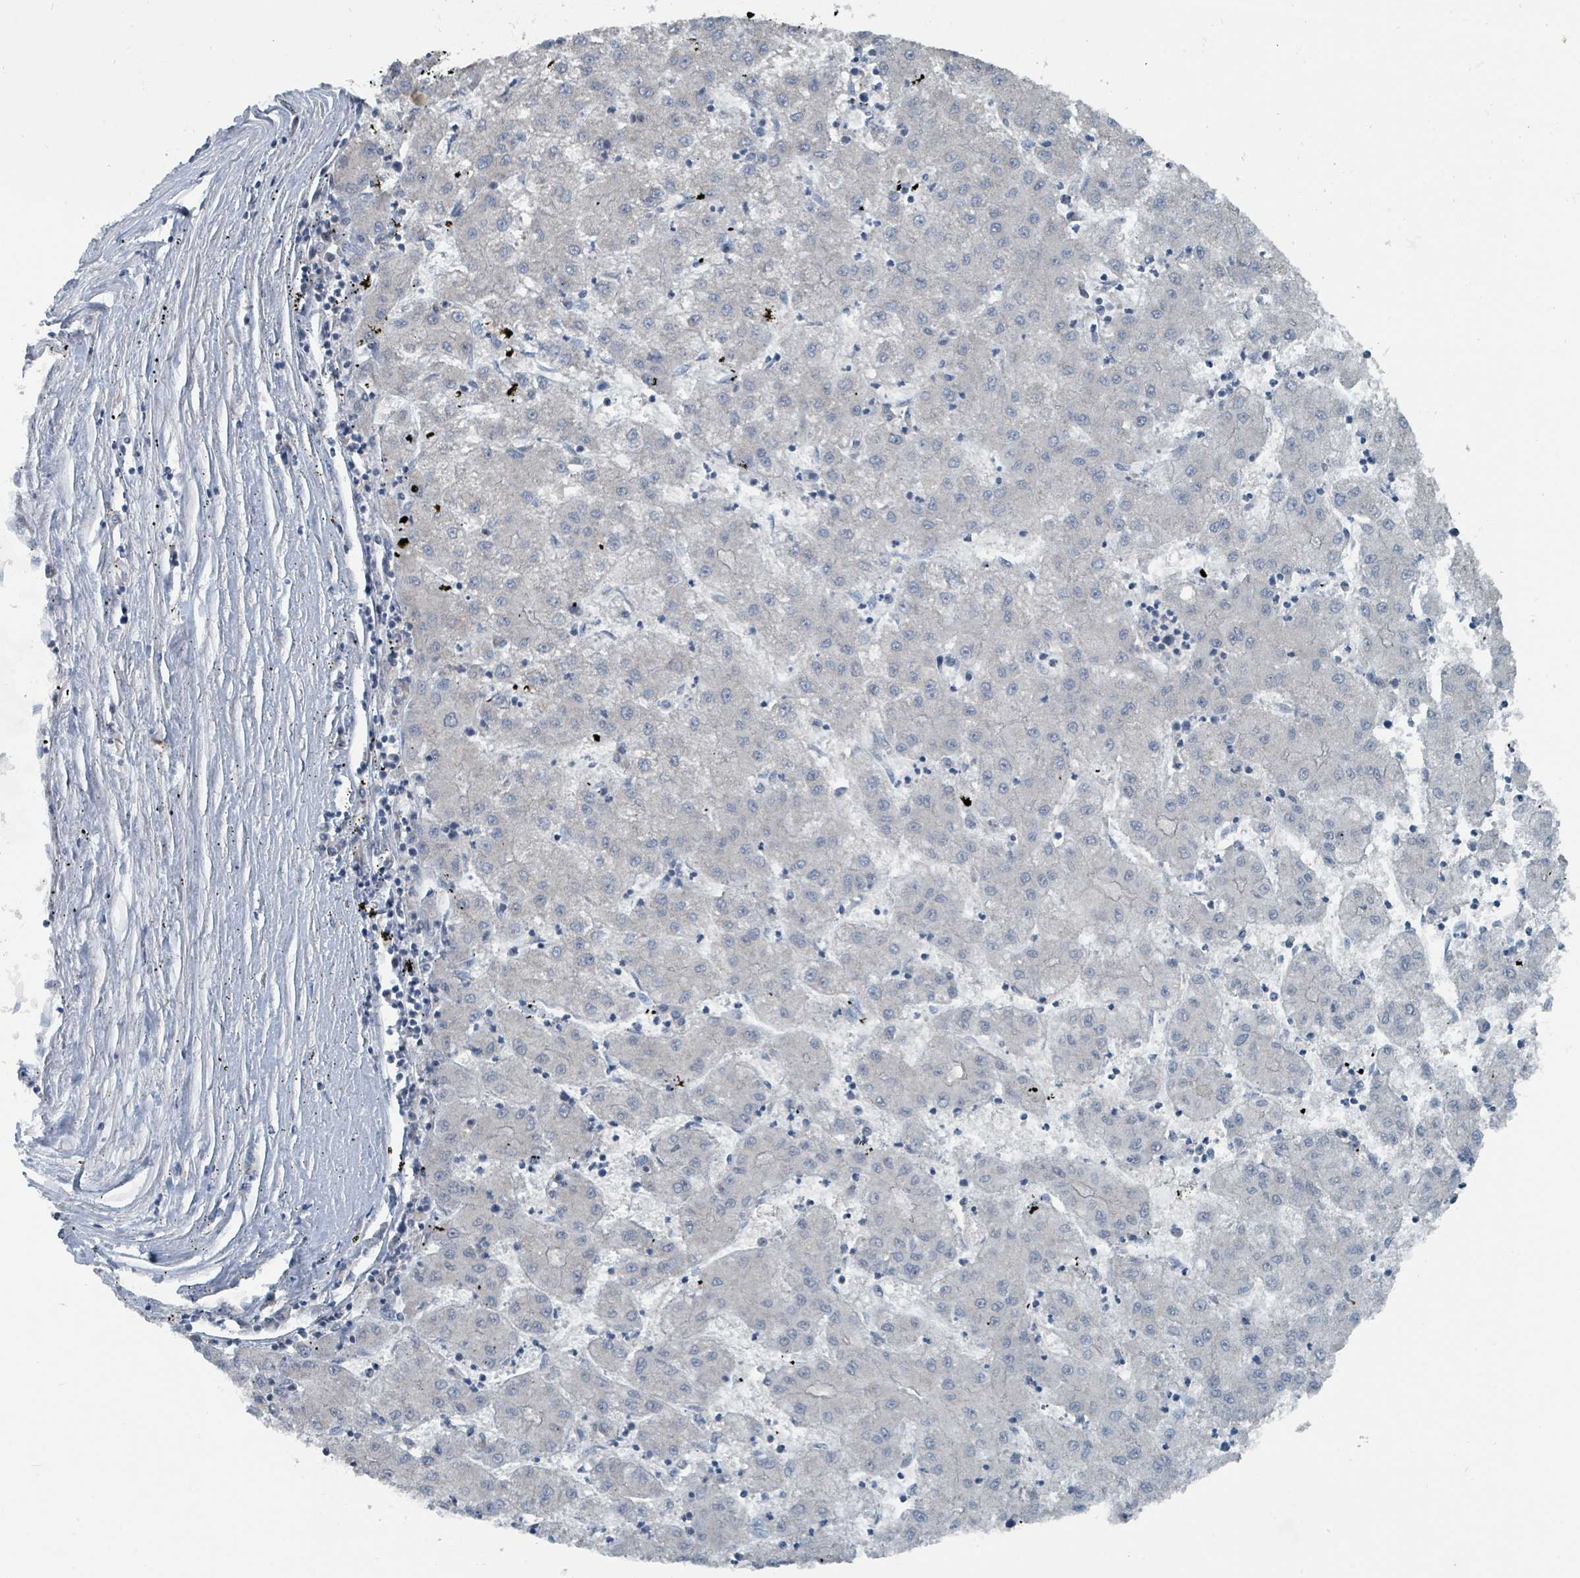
{"staining": {"intensity": "negative", "quantity": "none", "location": "none"}, "tissue": "liver cancer", "cell_type": "Tumor cells", "image_type": "cancer", "snomed": [{"axis": "morphology", "description": "Carcinoma, Hepatocellular, NOS"}, {"axis": "topography", "description": "Liver"}], "caption": "Immunohistochemical staining of liver cancer displays no significant staining in tumor cells.", "gene": "RASA4", "patient": {"sex": "male", "age": 72}}